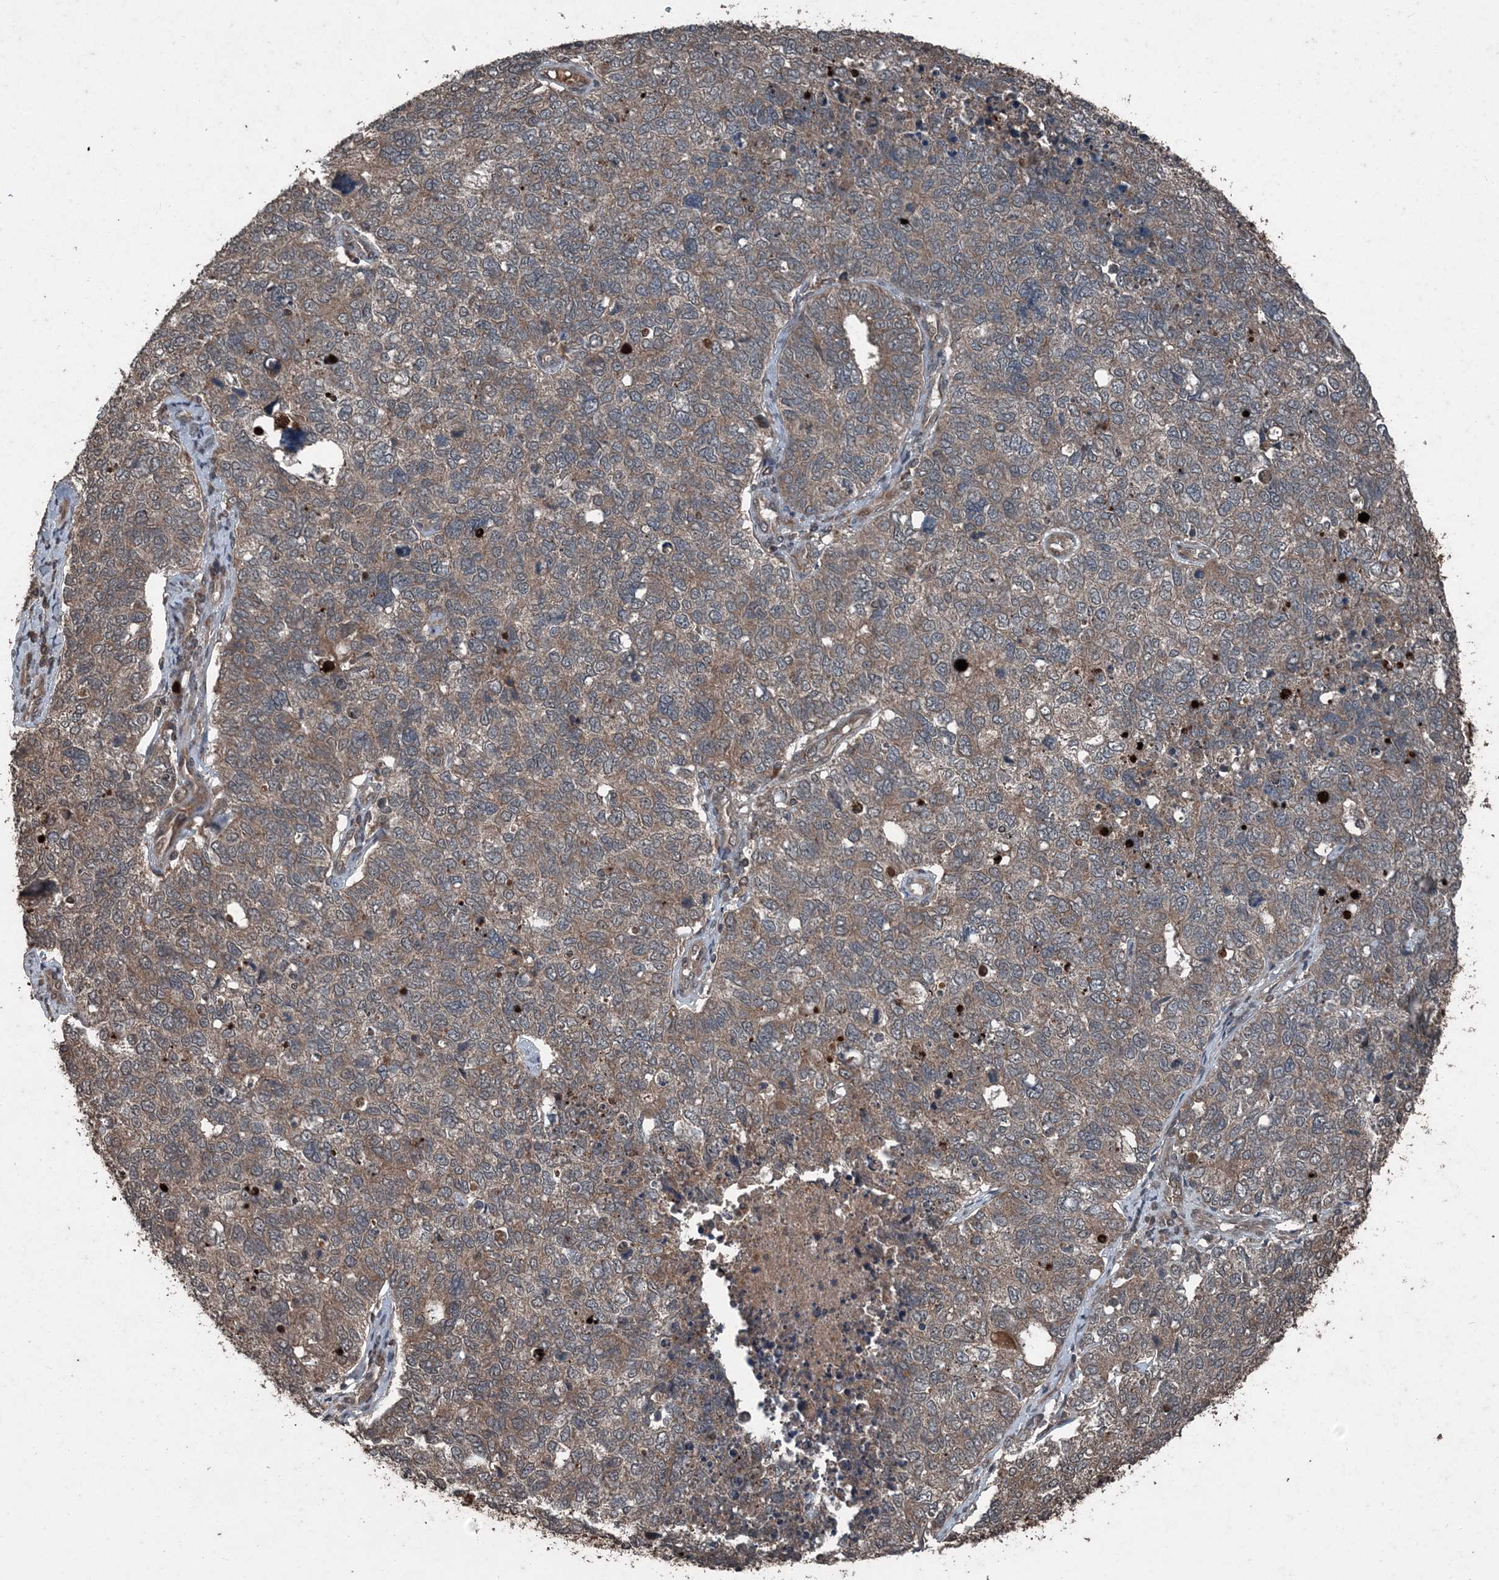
{"staining": {"intensity": "weak", "quantity": ">75%", "location": "cytoplasmic/membranous"}, "tissue": "cervical cancer", "cell_type": "Tumor cells", "image_type": "cancer", "snomed": [{"axis": "morphology", "description": "Squamous cell carcinoma, NOS"}, {"axis": "topography", "description": "Cervix"}], "caption": "Immunohistochemical staining of cervical squamous cell carcinoma reveals low levels of weak cytoplasmic/membranous protein expression in approximately >75% of tumor cells. (IHC, brightfield microscopy, high magnification).", "gene": "CFL1", "patient": {"sex": "female", "age": 63}}